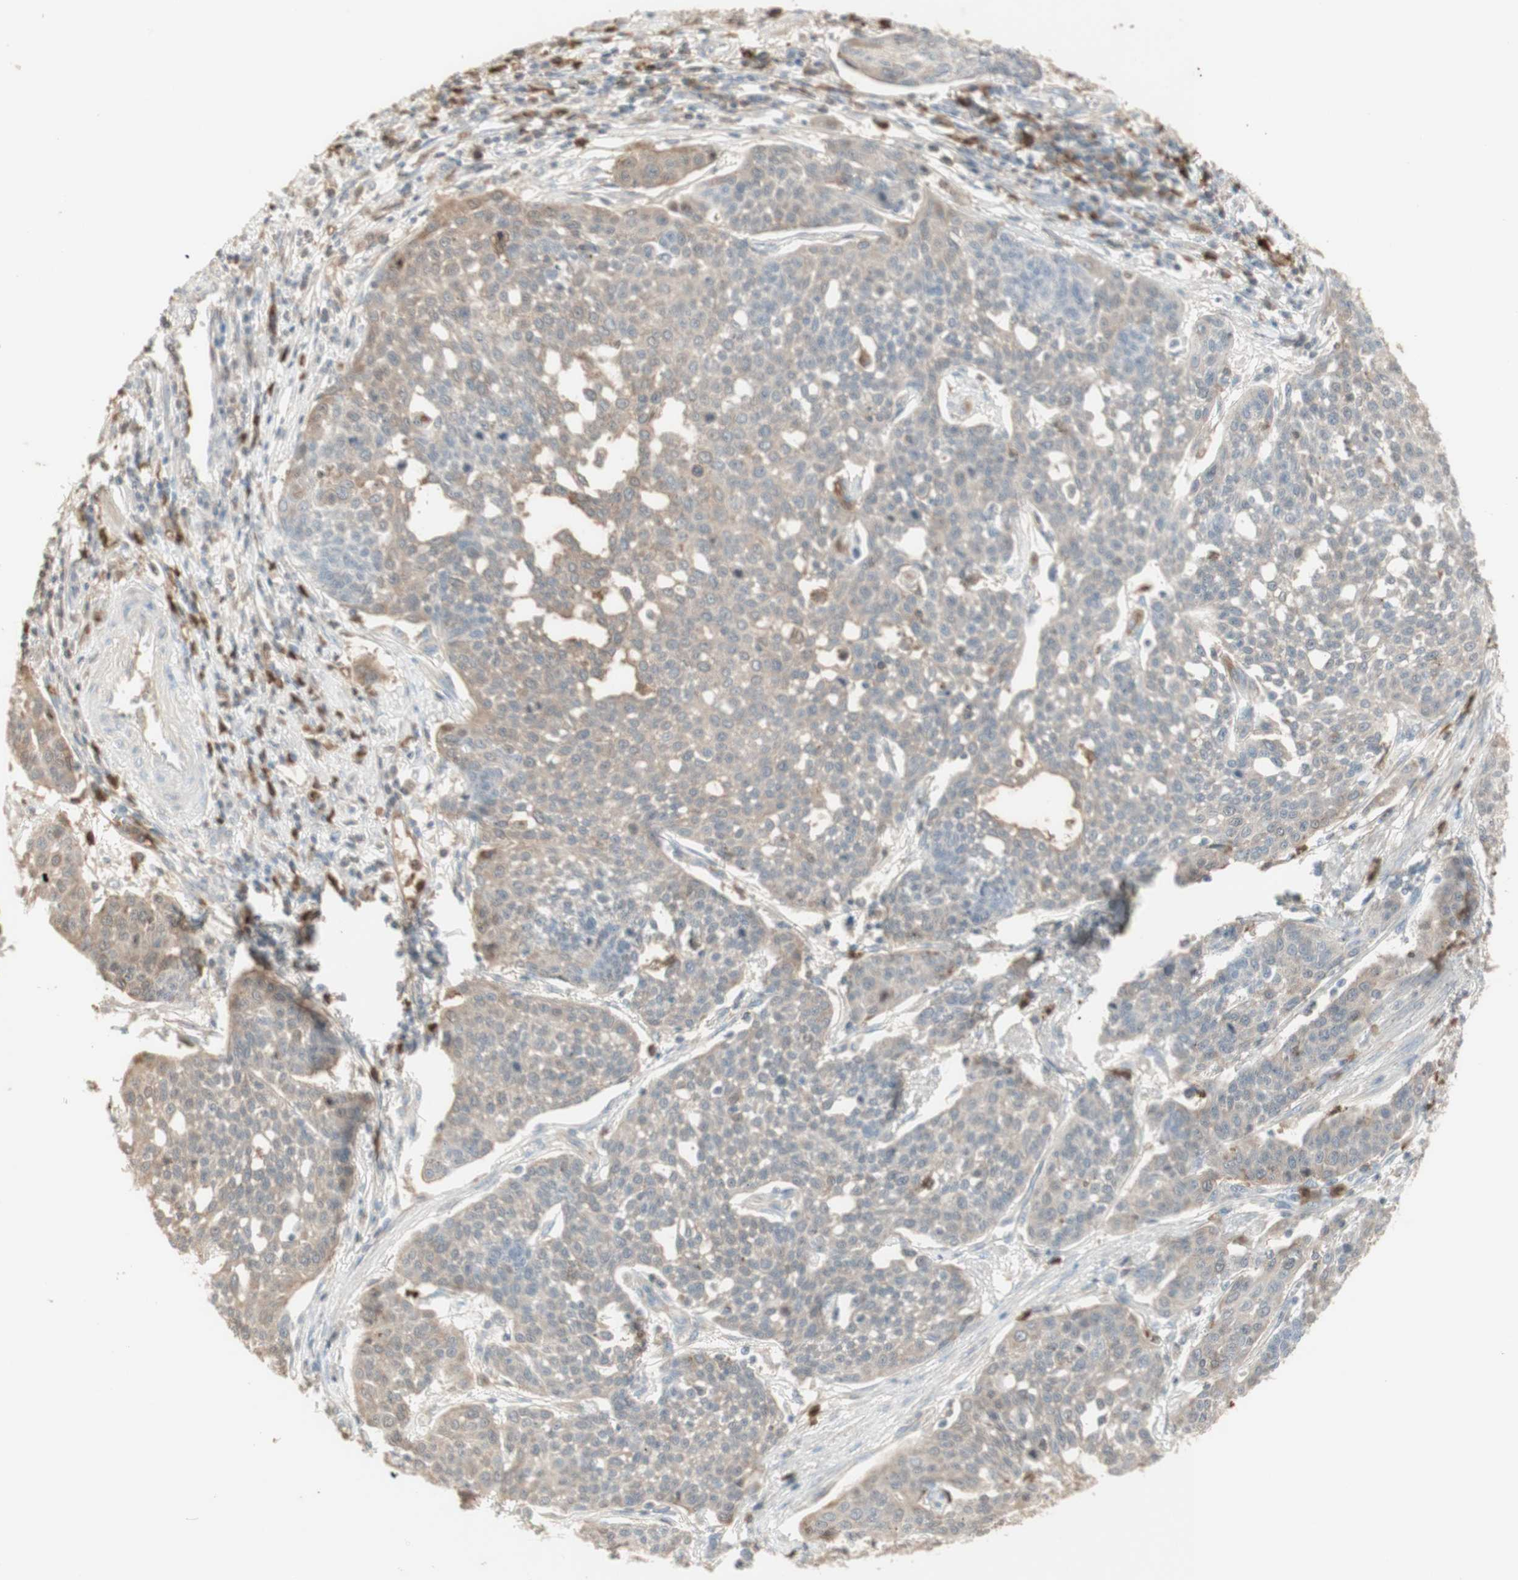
{"staining": {"intensity": "weak", "quantity": ">75%", "location": "cytoplasmic/membranous"}, "tissue": "cervical cancer", "cell_type": "Tumor cells", "image_type": "cancer", "snomed": [{"axis": "morphology", "description": "Squamous cell carcinoma, NOS"}, {"axis": "topography", "description": "Cervix"}], "caption": "Protein staining reveals weak cytoplasmic/membranous positivity in approximately >75% of tumor cells in cervical cancer (squamous cell carcinoma).", "gene": "NID1", "patient": {"sex": "female", "age": 34}}